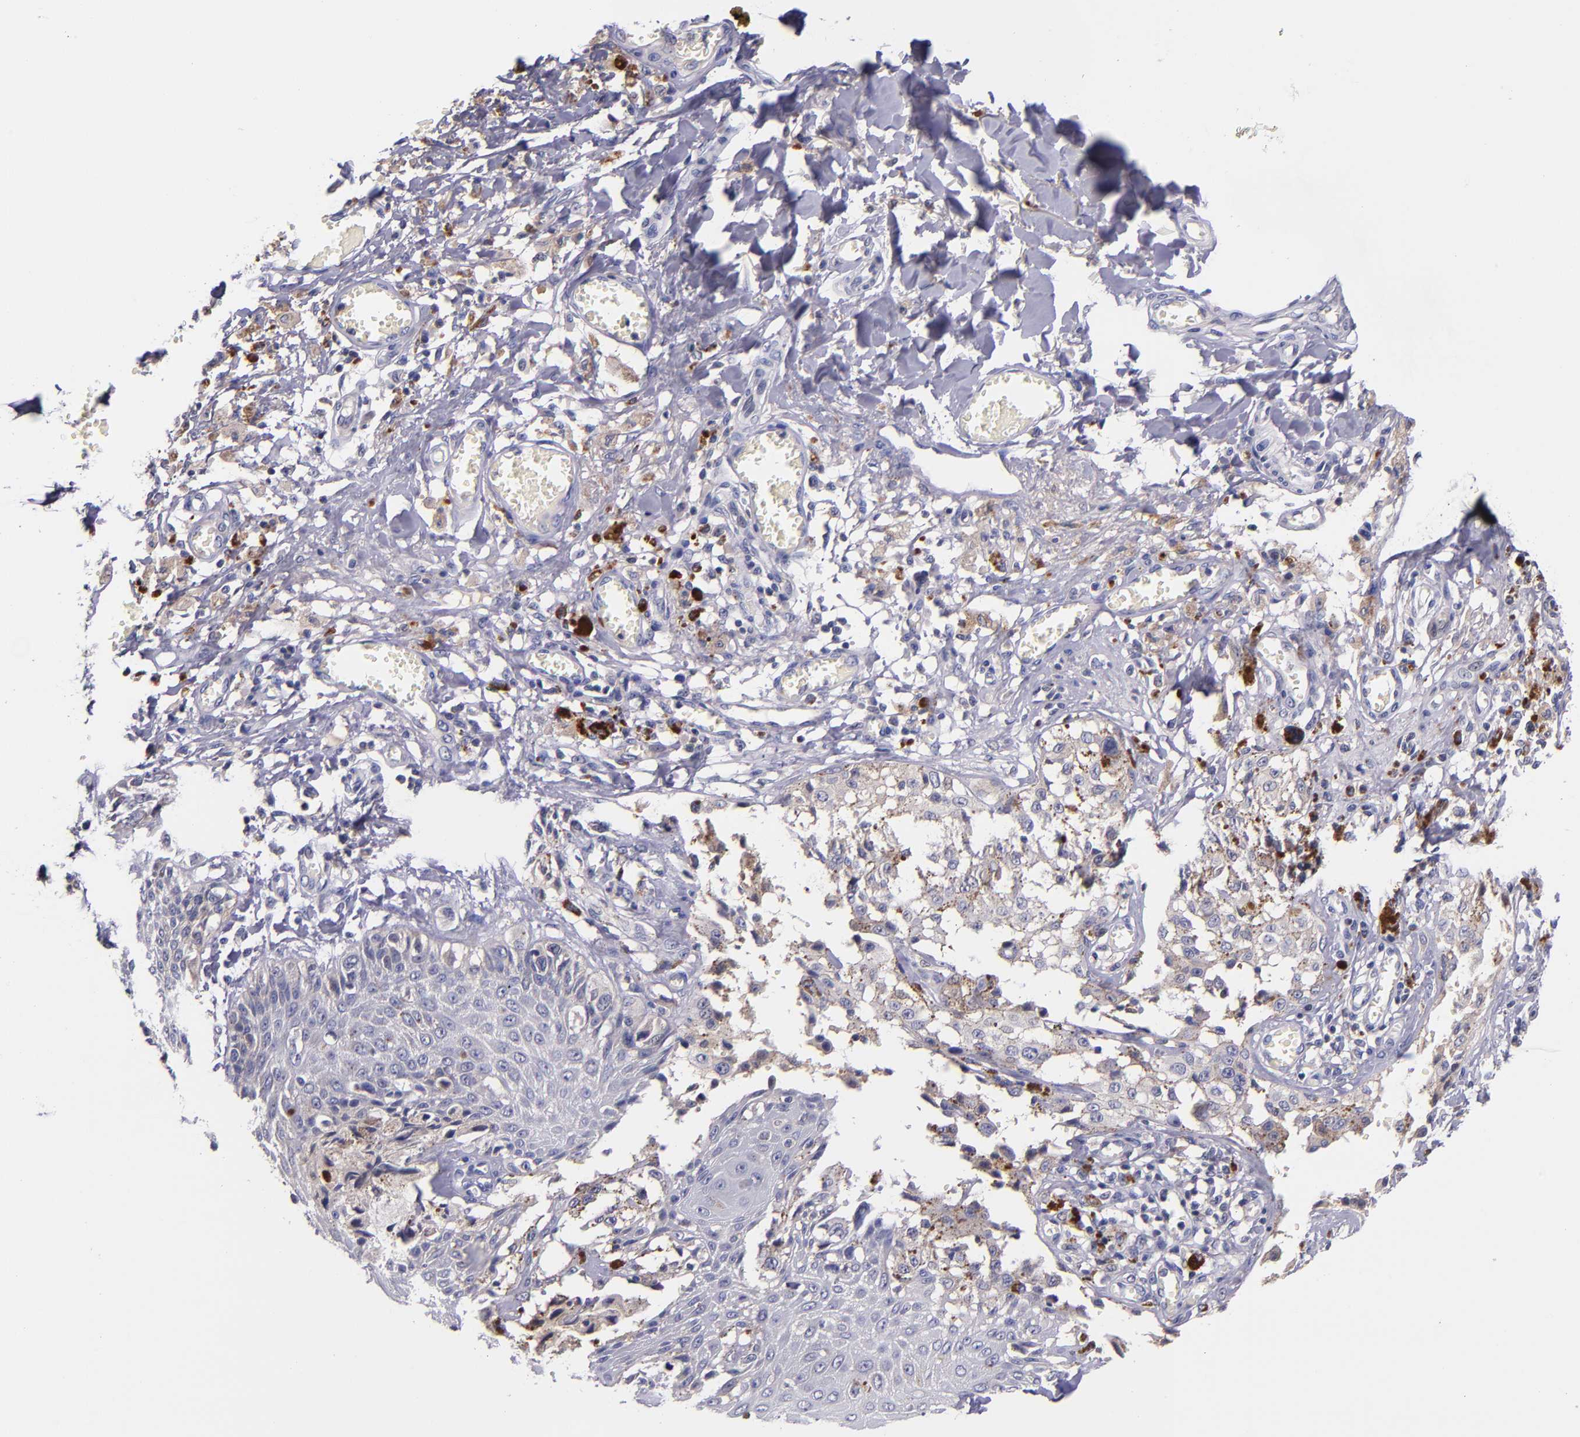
{"staining": {"intensity": "negative", "quantity": "none", "location": "none"}, "tissue": "melanoma", "cell_type": "Tumor cells", "image_type": "cancer", "snomed": [{"axis": "morphology", "description": "Malignant melanoma, NOS"}, {"axis": "topography", "description": "Skin"}], "caption": "Malignant melanoma was stained to show a protein in brown. There is no significant positivity in tumor cells.", "gene": "RBP4", "patient": {"sex": "female", "age": 82}}